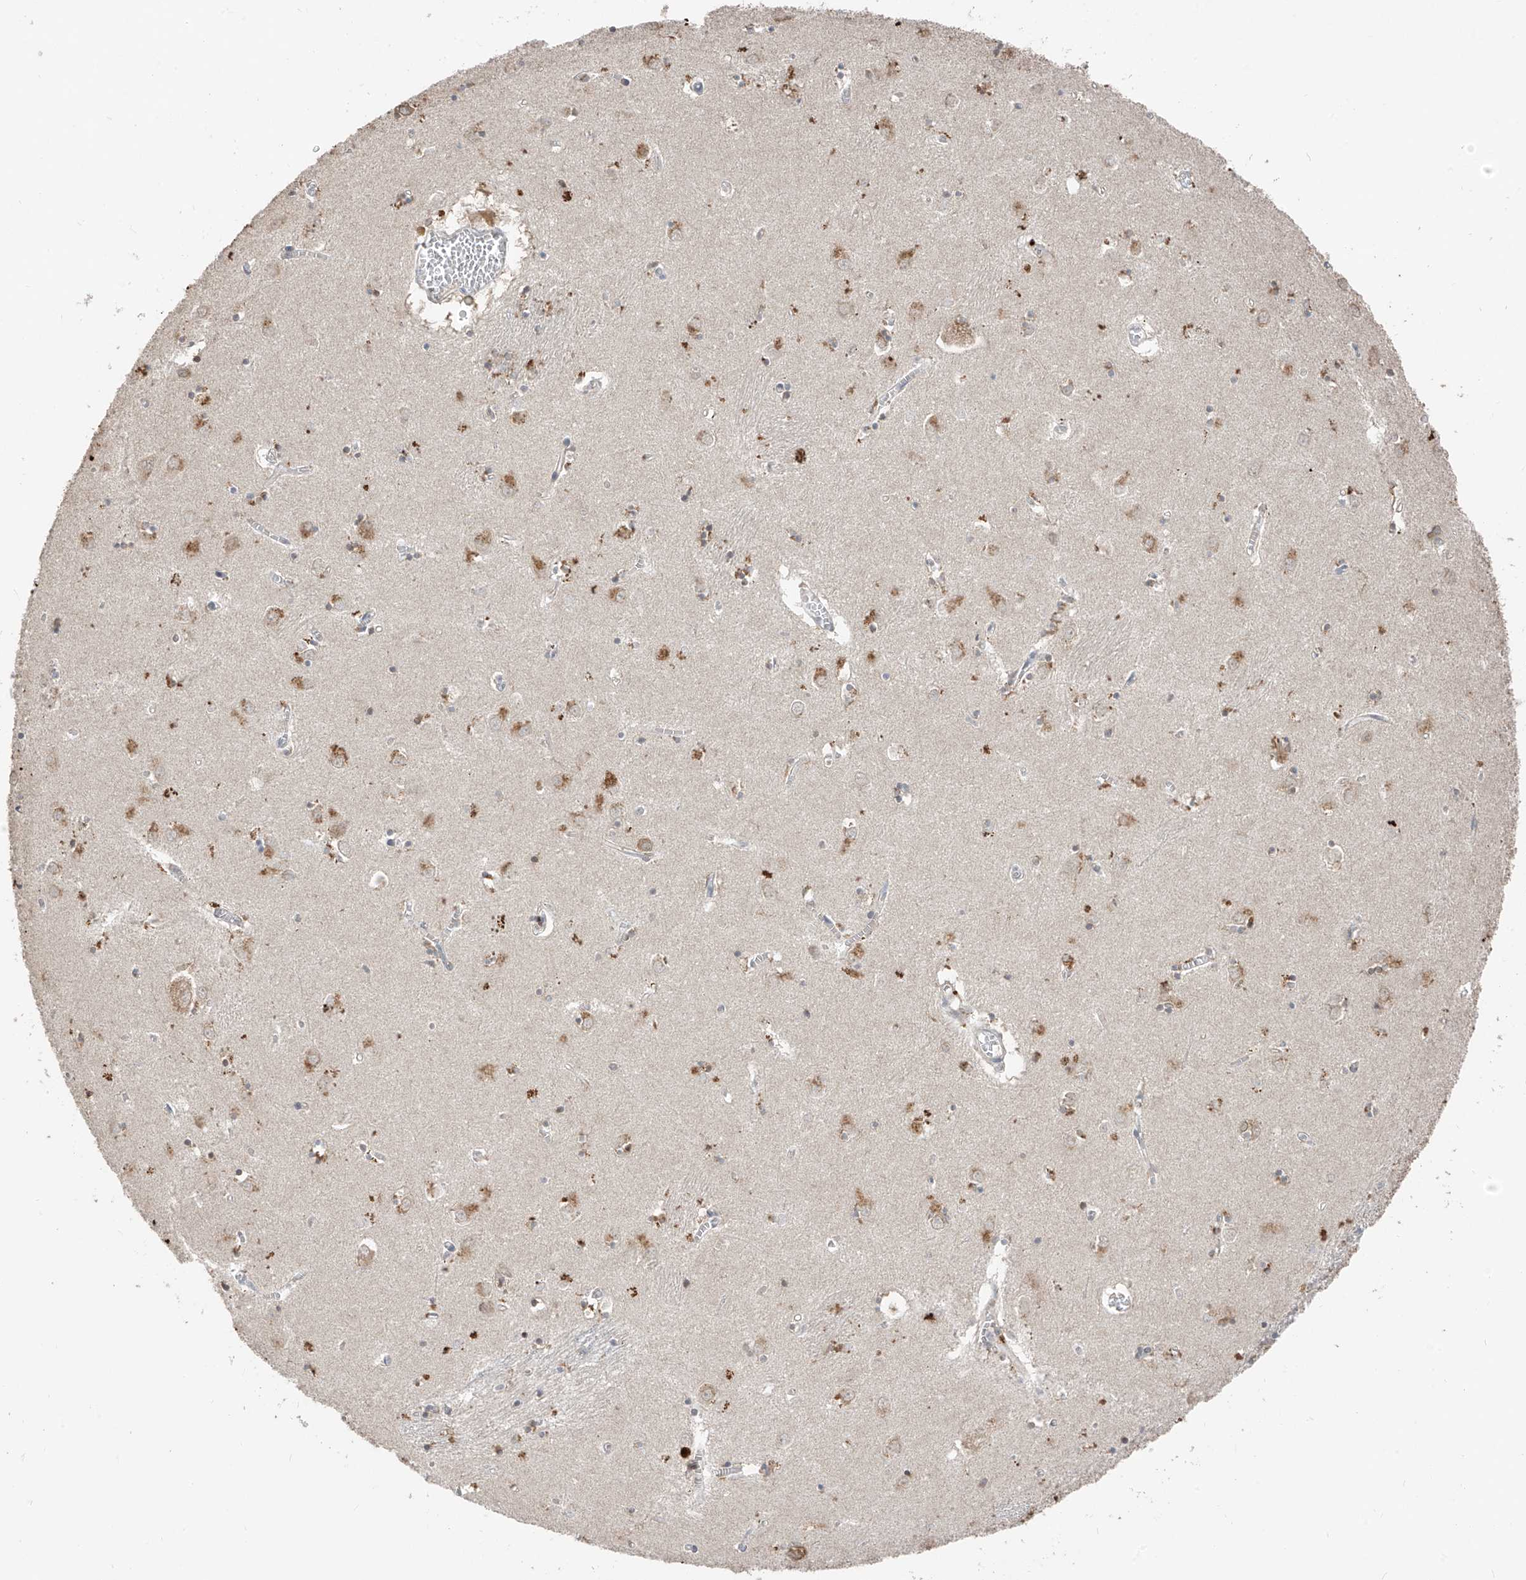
{"staining": {"intensity": "moderate", "quantity": ">75%", "location": "cytoplasmic/membranous"}, "tissue": "caudate", "cell_type": "Glial cells", "image_type": "normal", "snomed": [{"axis": "morphology", "description": "Normal tissue, NOS"}, {"axis": "topography", "description": "Lateral ventricle wall"}], "caption": "Immunohistochemistry (DAB) staining of benign caudate reveals moderate cytoplasmic/membranous protein expression in approximately >75% of glial cells. The staining is performed using DAB (3,3'-diaminobenzidine) brown chromogen to label protein expression. The nuclei are counter-stained blue using hematoxylin.", "gene": "COLGALT2", "patient": {"sex": "male", "age": 70}}